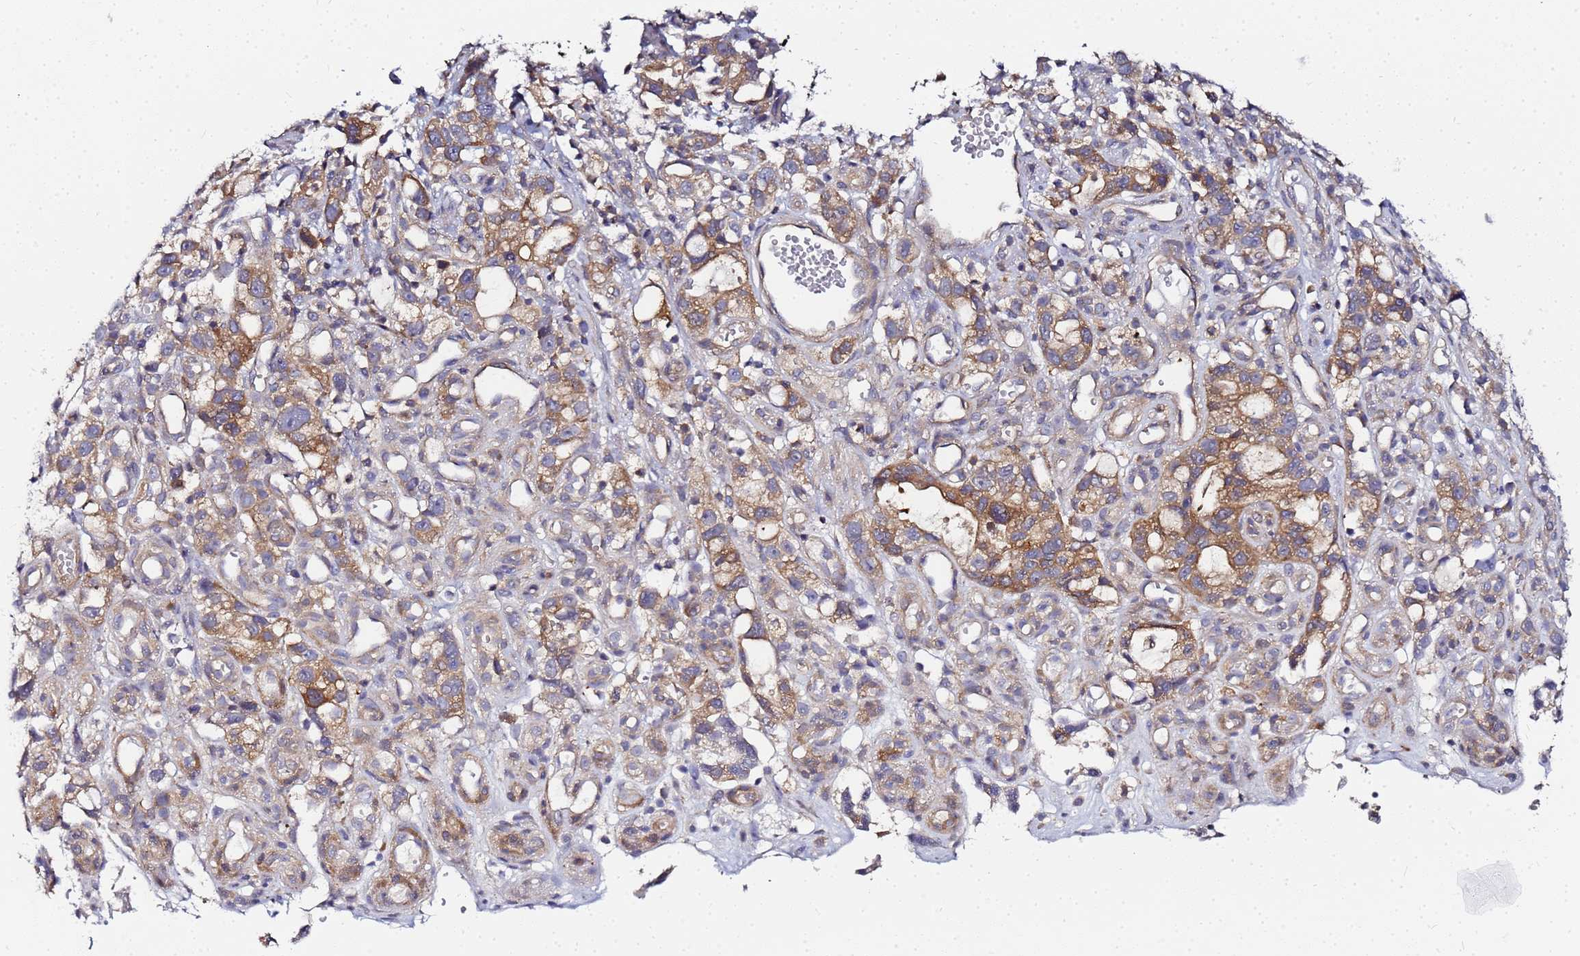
{"staining": {"intensity": "moderate", "quantity": ">75%", "location": "cytoplasmic/membranous"}, "tissue": "stomach cancer", "cell_type": "Tumor cells", "image_type": "cancer", "snomed": [{"axis": "morphology", "description": "Adenocarcinoma, NOS"}, {"axis": "topography", "description": "Stomach"}], "caption": "An image showing moderate cytoplasmic/membranous expression in about >75% of tumor cells in stomach cancer (adenocarcinoma), as visualized by brown immunohistochemical staining.", "gene": "CHM", "patient": {"sex": "male", "age": 55}}